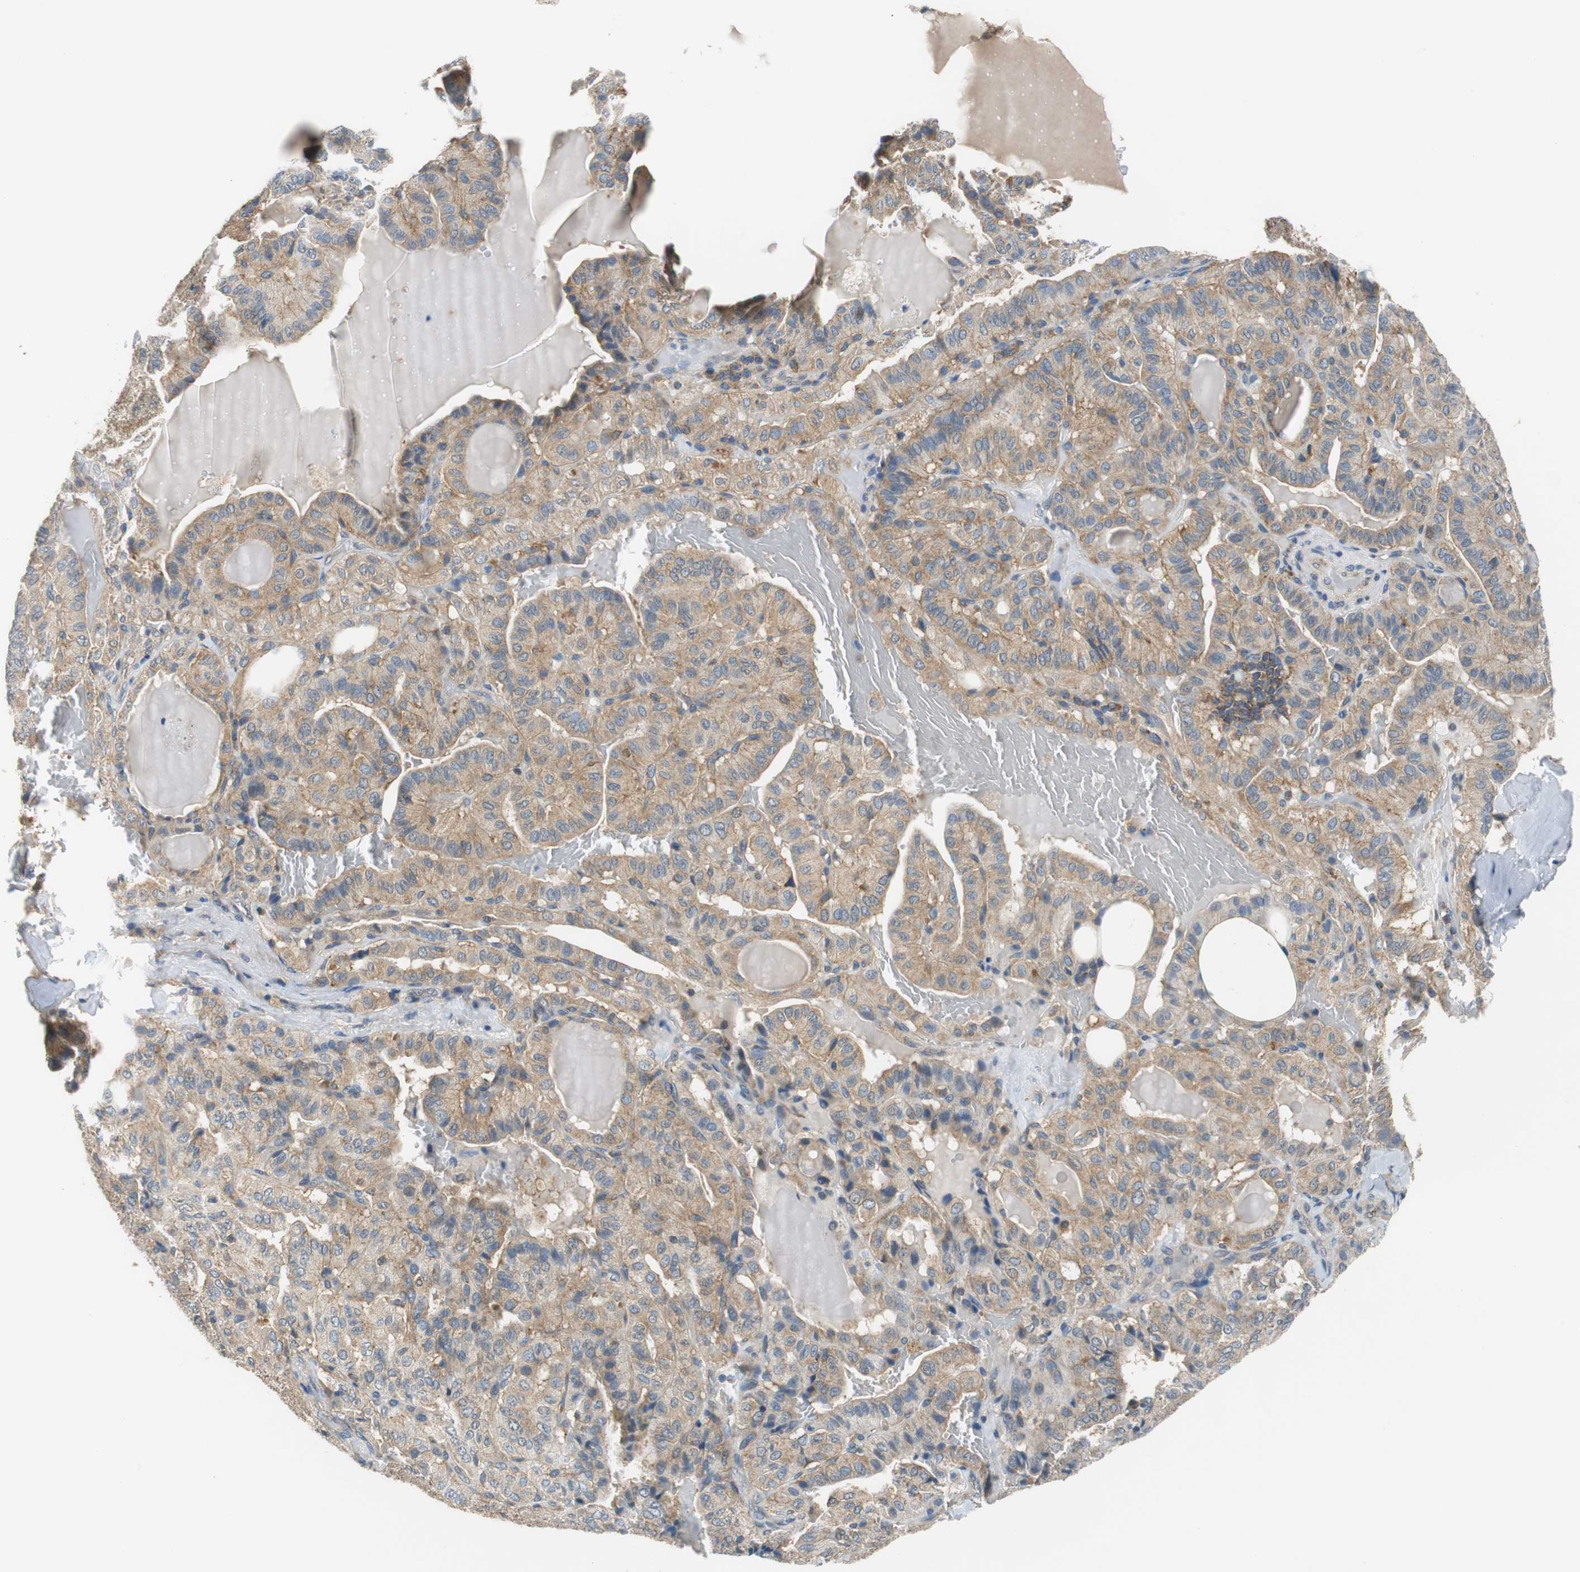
{"staining": {"intensity": "moderate", "quantity": ">75%", "location": "cytoplasmic/membranous"}, "tissue": "thyroid cancer", "cell_type": "Tumor cells", "image_type": "cancer", "snomed": [{"axis": "morphology", "description": "Papillary adenocarcinoma, NOS"}, {"axis": "topography", "description": "Thyroid gland"}], "caption": "Moderate cytoplasmic/membranous protein expression is present in about >75% of tumor cells in thyroid cancer.", "gene": "CNOT3", "patient": {"sex": "male", "age": 77}}